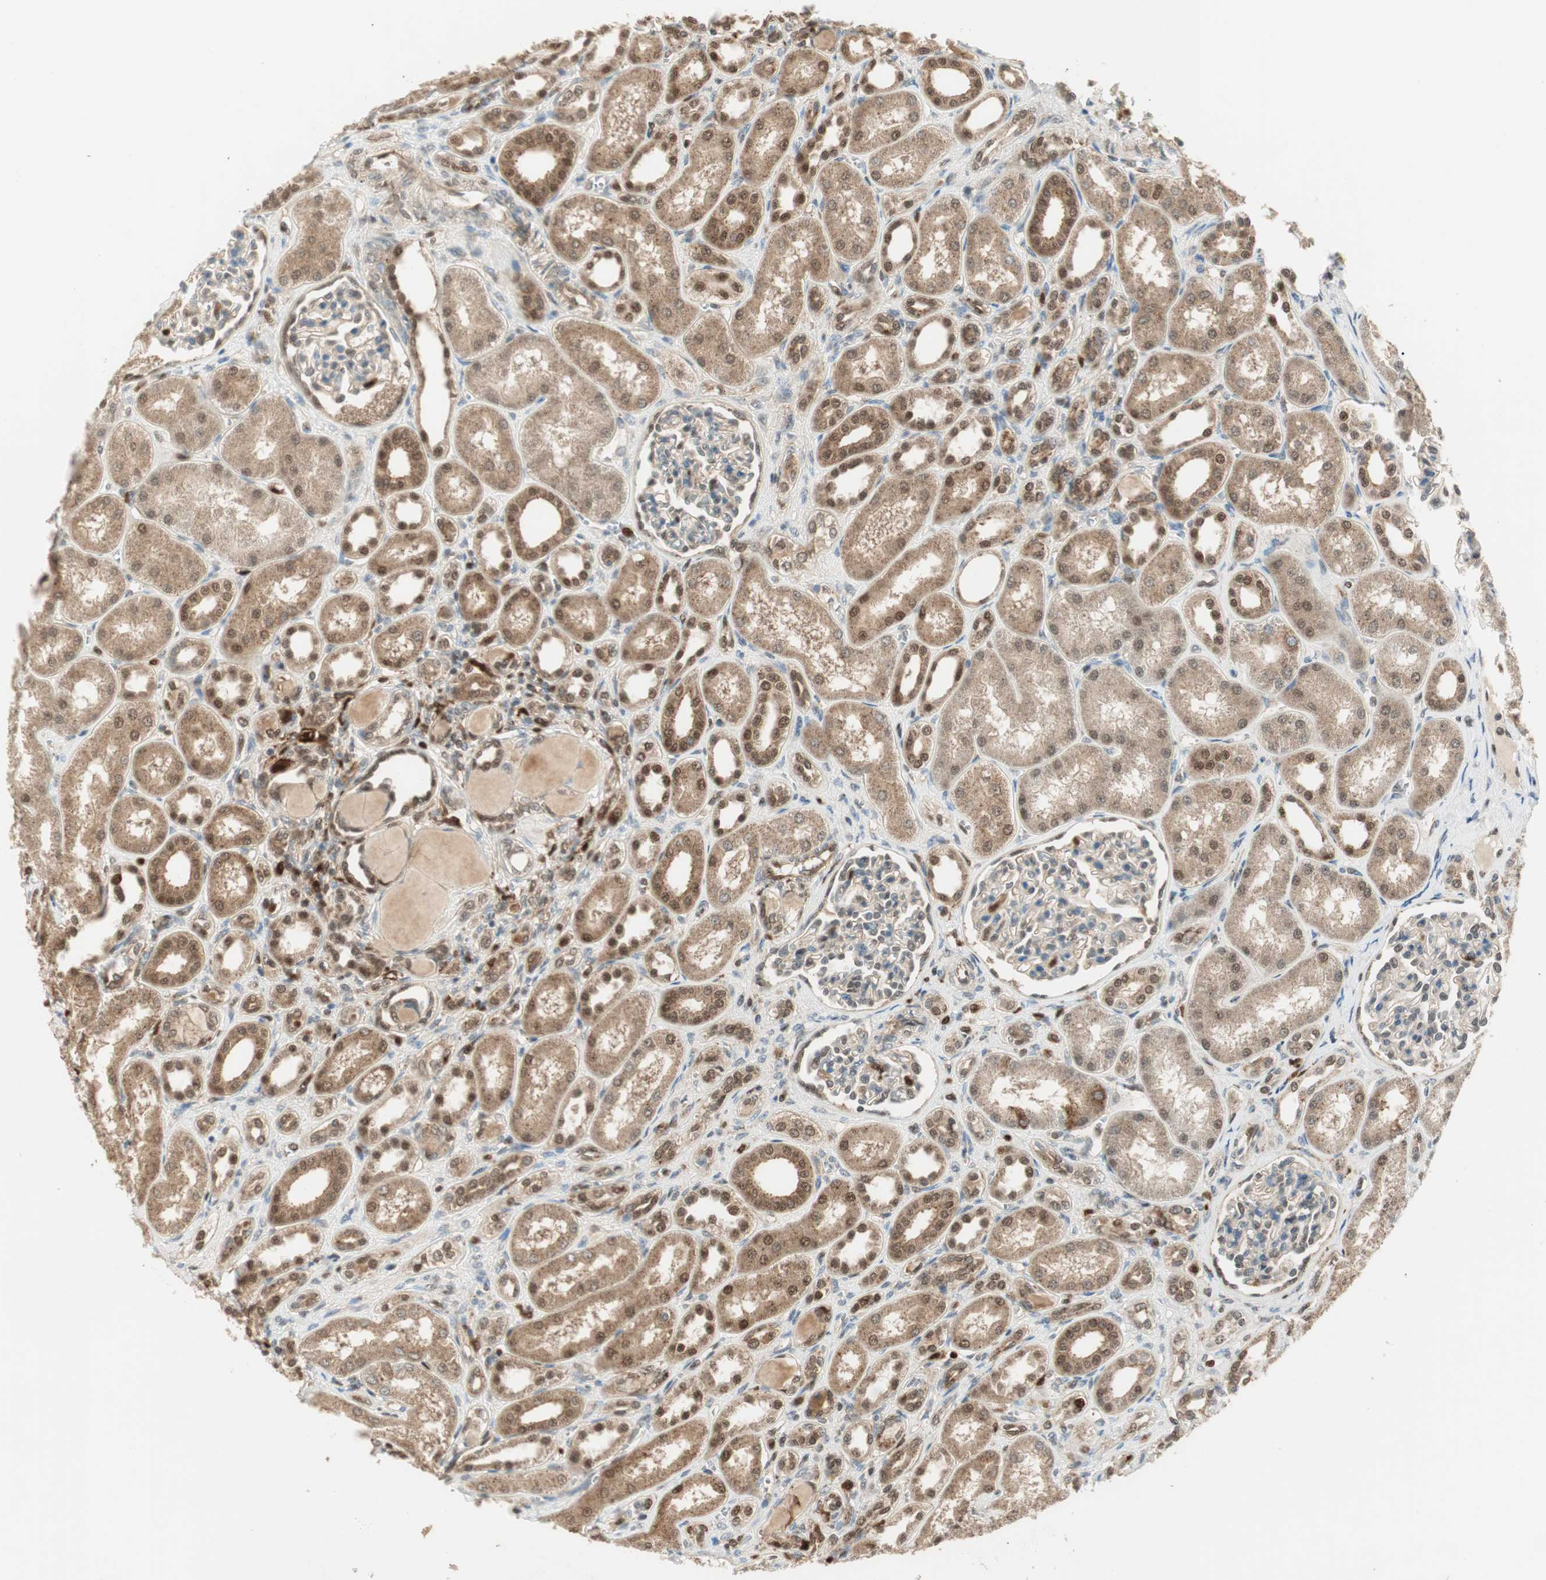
{"staining": {"intensity": "moderate", "quantity": "<25%", "location": "nuclear"}, "tissue": "kidney", "cell_type": "Cells in glomeruli", "image_type": "normal", "snomed": [{"axis": "morphology", "description": "Normal tissue, NOS"}, {"axis": "topography", "description": "Kidney"}], "caption": "Immunohistochemistry of unremarkable kidney displays low levels of moderate nuclear expression in about <25% of cells in glomeruli. (Brightfield microscopy of DAB IHC at high magnification).", "gene": "LTA4H", "patient": {"sex": "male", "age": 7}}